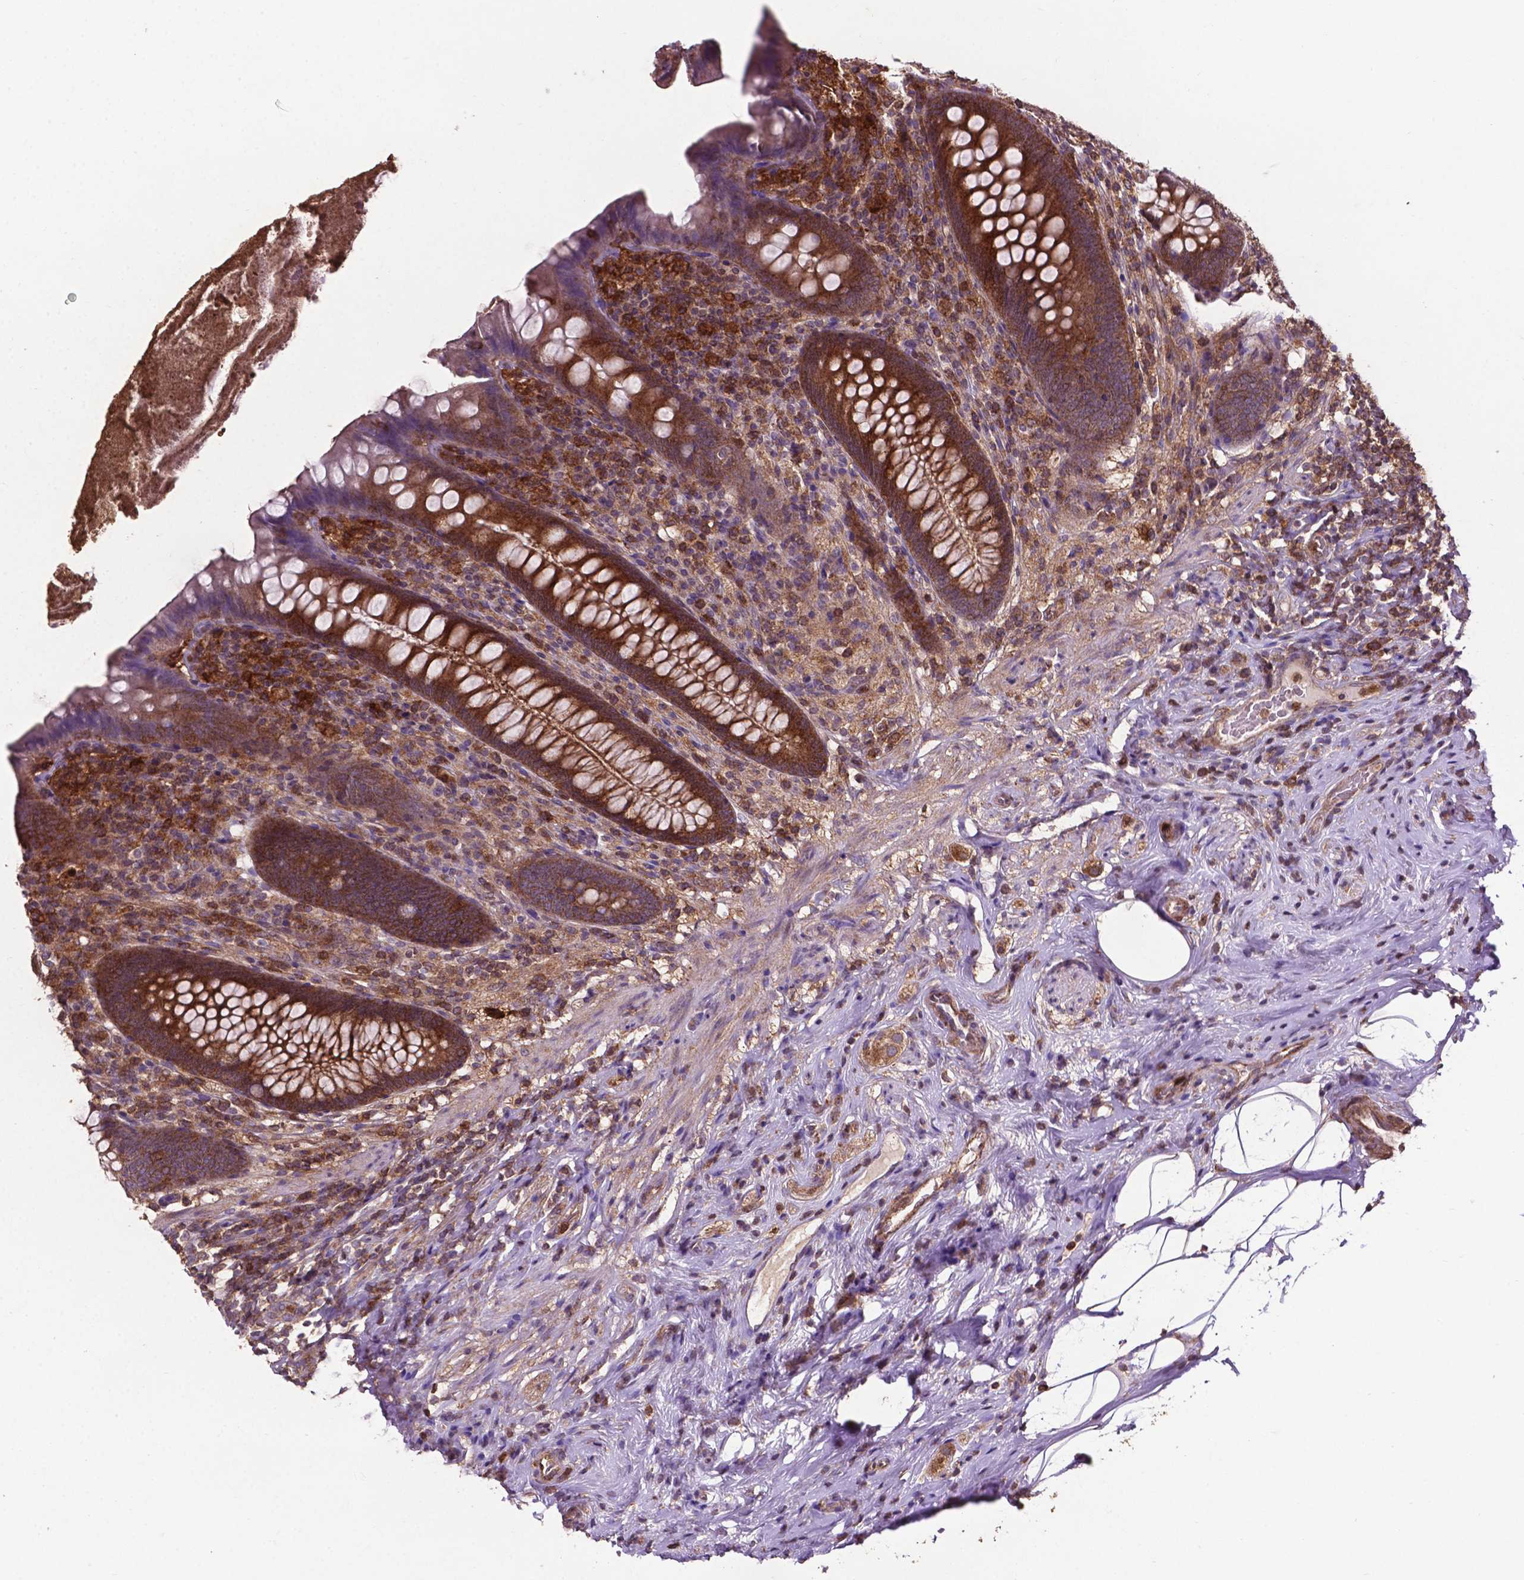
{"staining": {"intensity": "strong", "quantity": ">75%", "location": "cytoplasmic/membranous"}, "tissue": "appendix", "cell_type": "Glandular cells", "image_type": "normal", "snomed": [{"axis": "morphology", "description": "Normal tissue, NOS"}, {"axis": "topography", "description": "Appendix"}], "caption": "Immunohistochemical staining of unremarkable appendix reveals high levels of strong cytoplasmic/membranous expression in about >75% of glandular cells.", "gene": "SMAD3", "patient": {"sex": "male", "age": 47}}